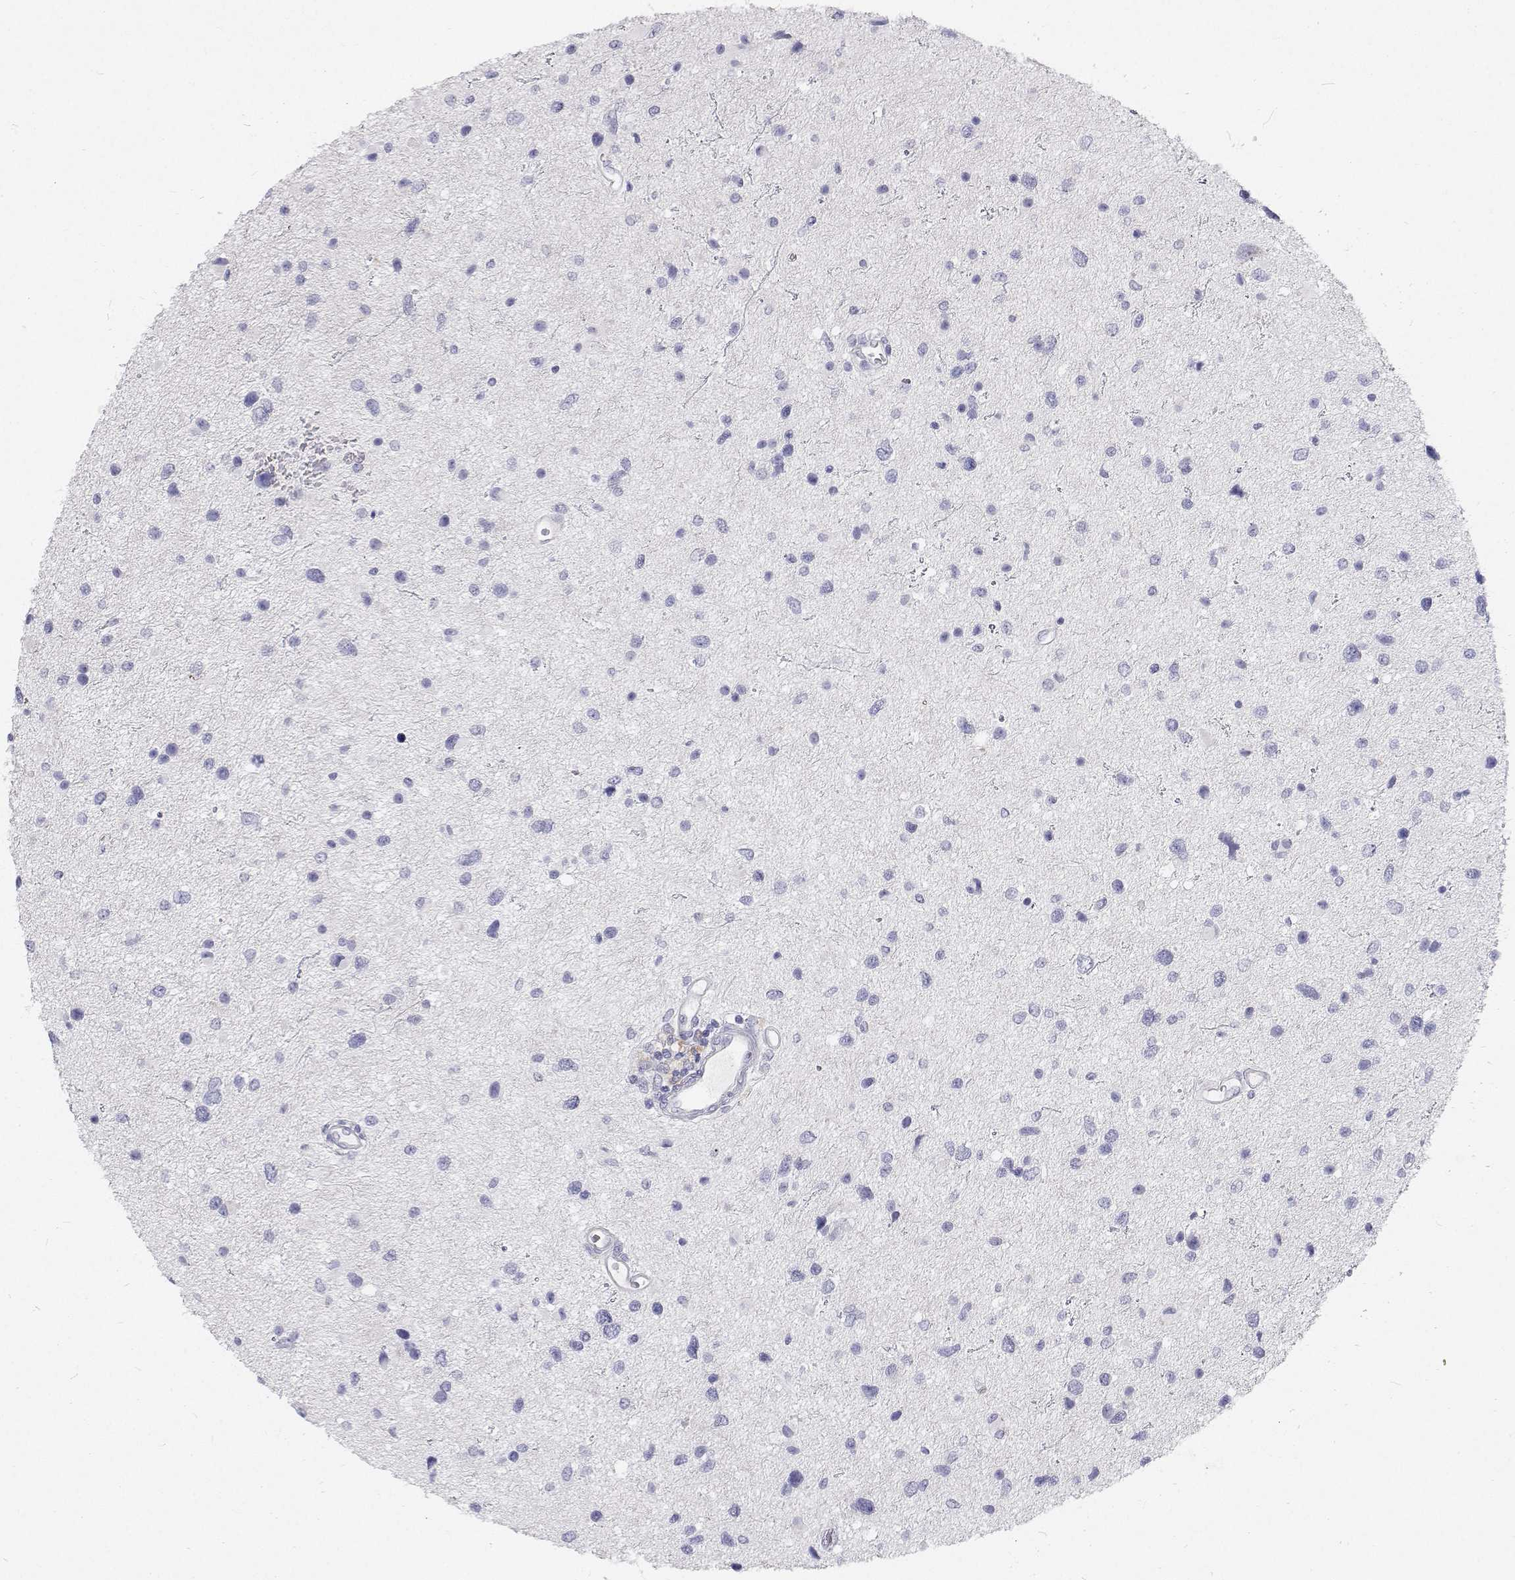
{"staining": {"intensity": "negative", "quantity": "none", "location": "none"}, "tissue": "glioma", "cell_type": "Tumor cells", "image_type": "cancer", "snomed": [{"axis": "morphology", "description": "Glioma, malignant, Low grade"}, {"axis": "topography", "description": "Brain"}], "caption": "Immunohistochemistry (IHC) of low-grade glioma (malignant) demonstrates no staining in tumor cells.", "gene": "NCR2", "patient": {"sex": "female", "age": 32}}